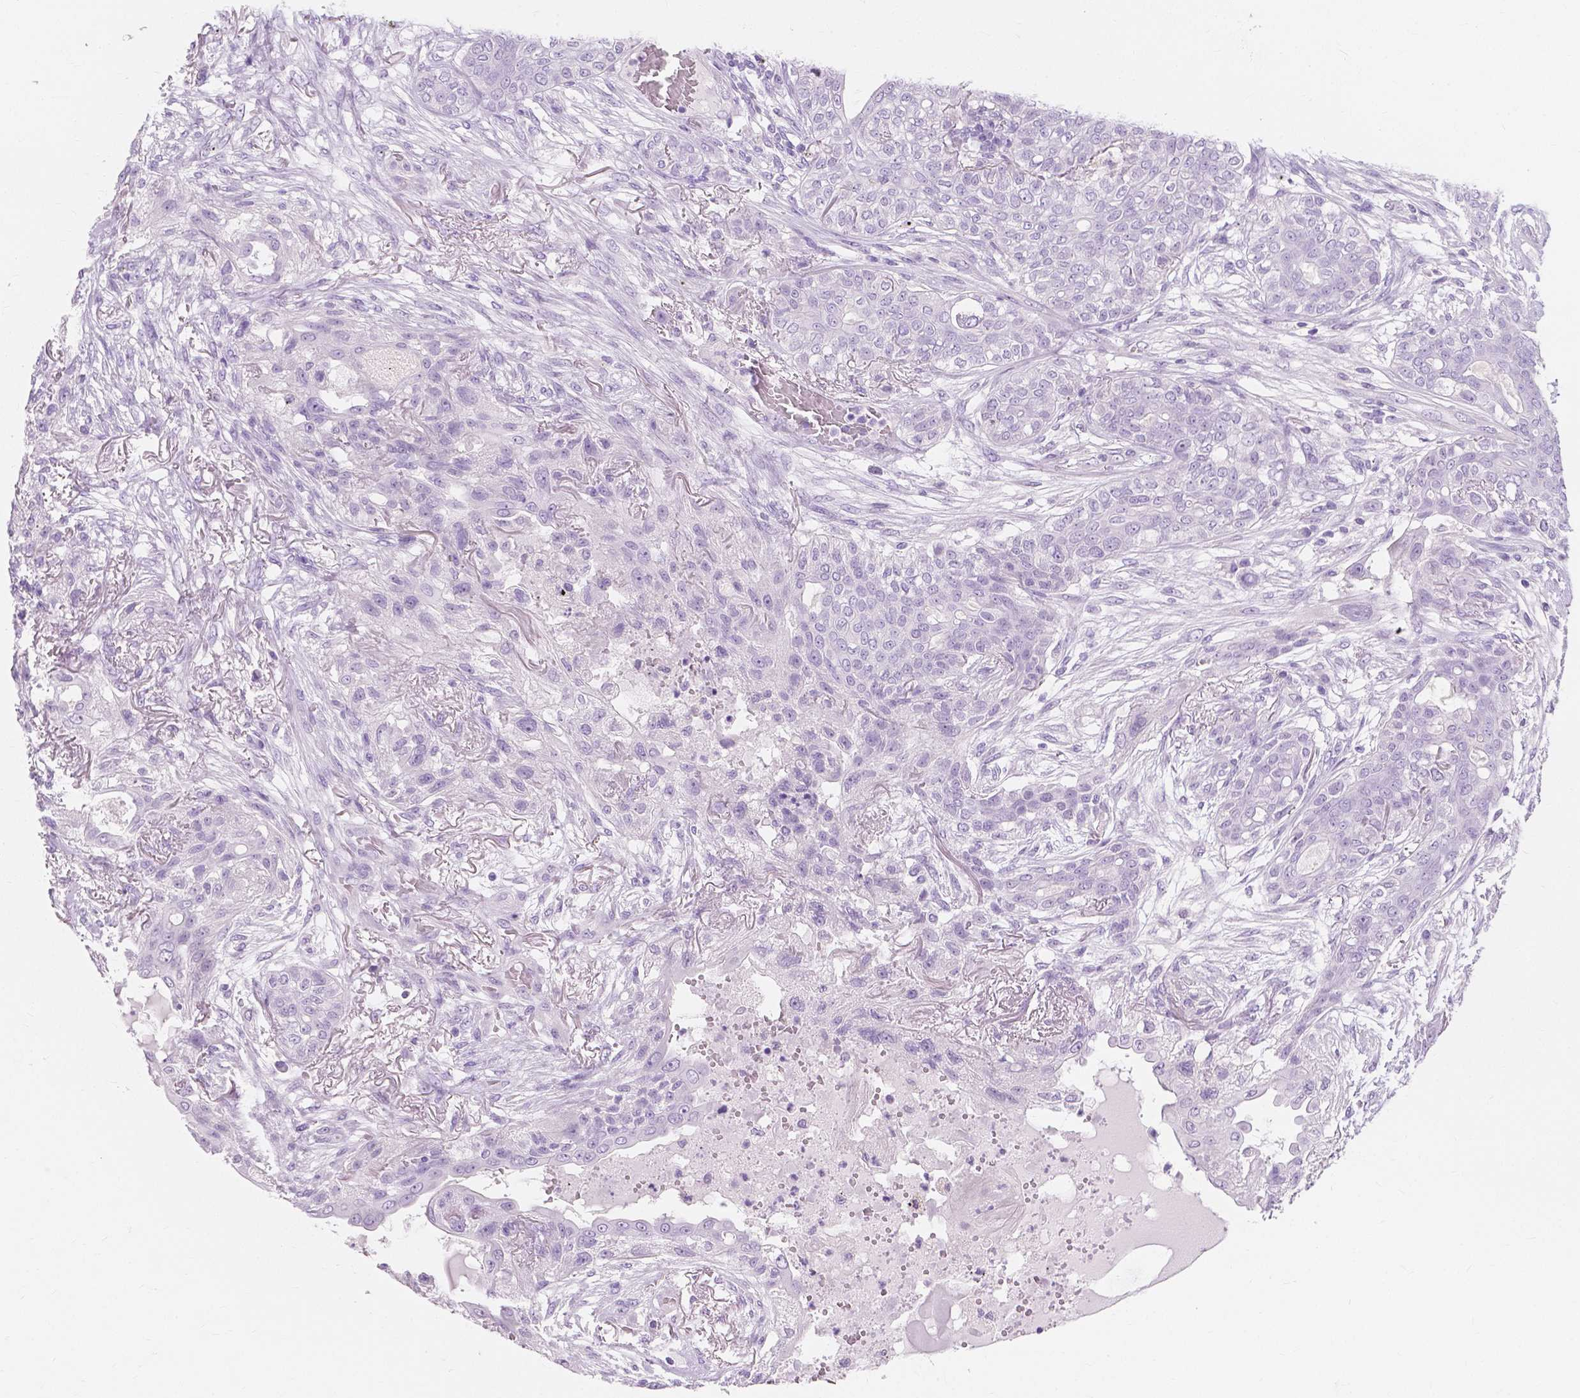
{"staining": {"intensity": "negative", "quantity": "none", "location": "none"}, "tissue": "lung cancer", "cell_type": "Tumor cells", "image_type": "cancer", "snomed": [{"axis": "morphology", "description": "Squamous cell carcinoma, NOS"}, {"axis": "topography", "description": "Lung"}], "caption": "Tumor cells show no significant staining in lung squamous cell carcinoma.", "gene": "MUC12", "patient": {"sex": "female", "age": 70}}